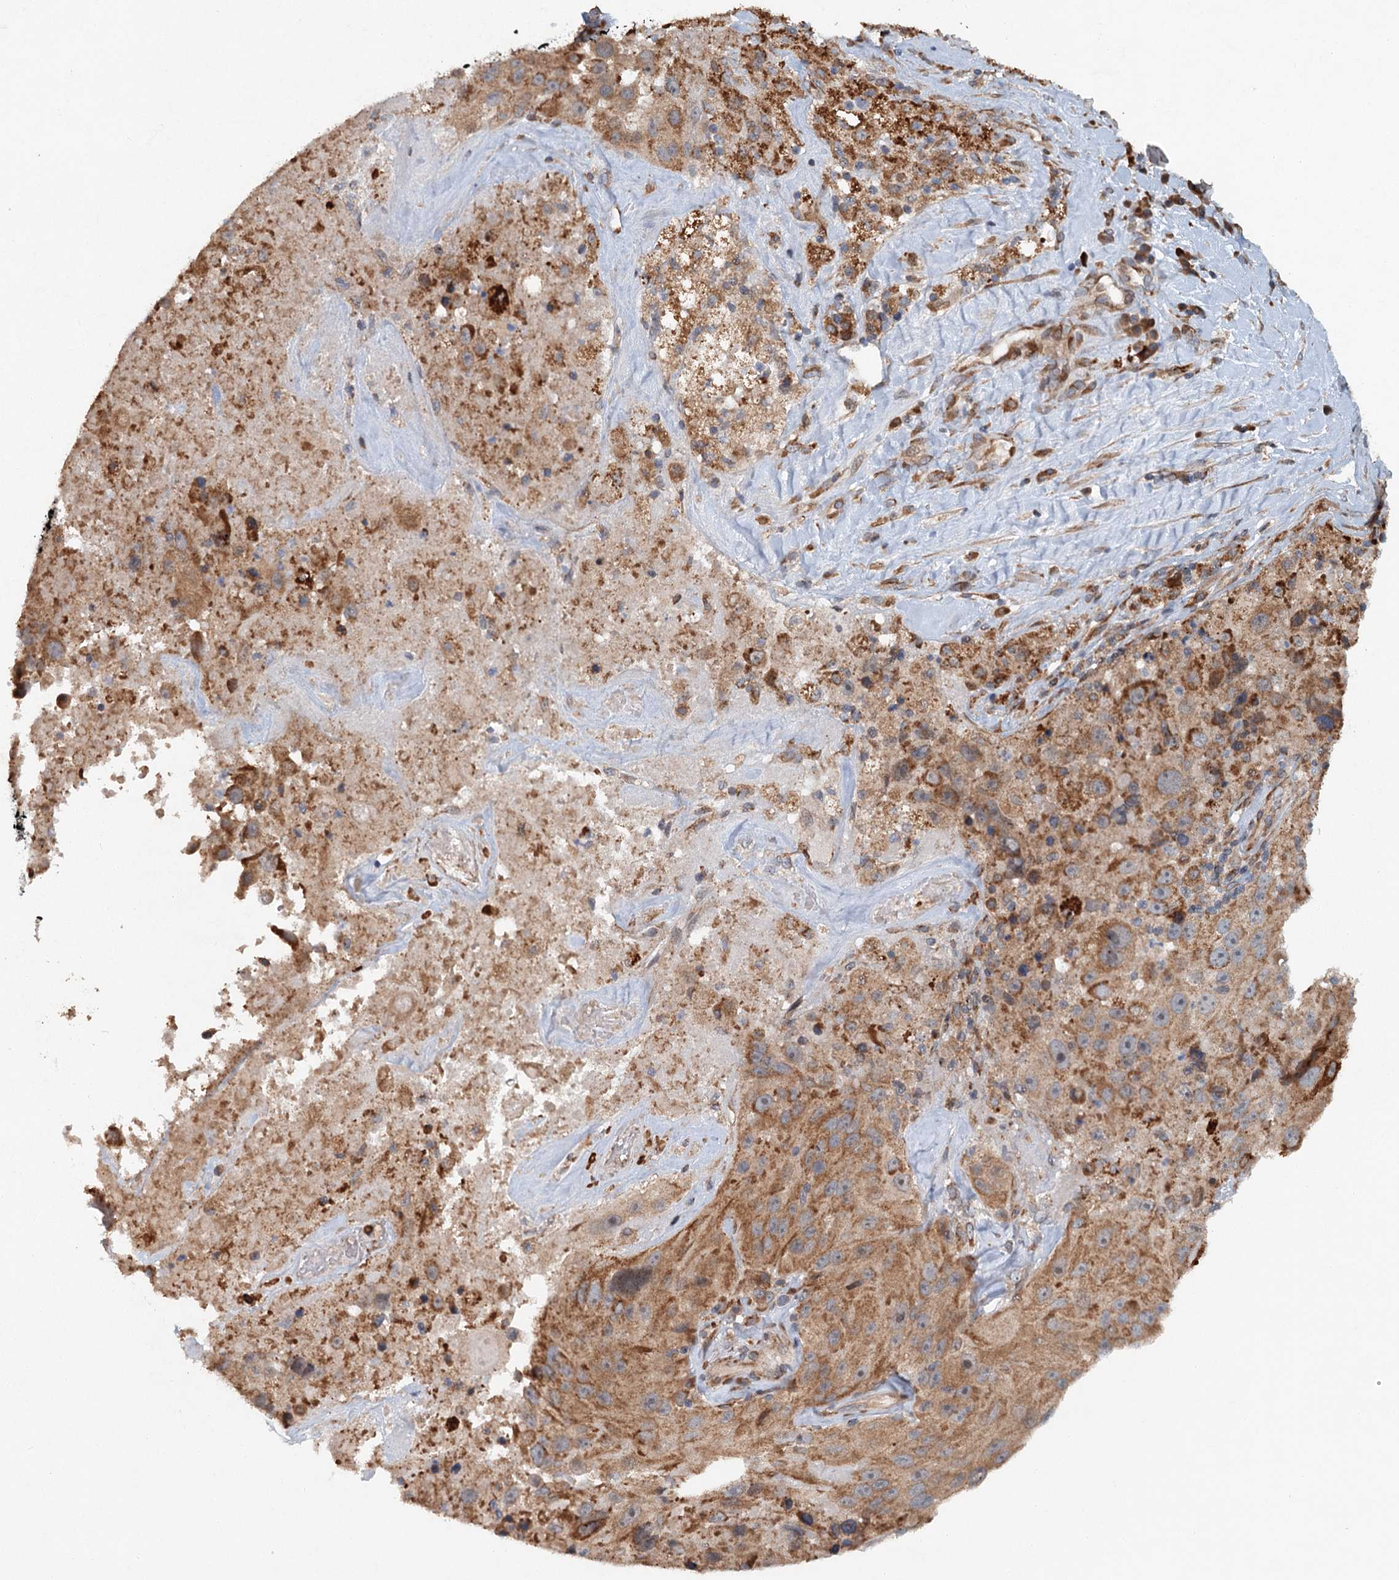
{"staining": {"intensity": "moderate", "quantity": ">75%", "location": "cytoplasmic/membranous"}, "tissue": "melanoma", "cell_type": "Tumor cells", "image_type": "cancer", "snomed": [{"axis": "morphology", "description": "Malignant melanoma, Metastatic site"}, {"axis": "topography", "description": "Lymph node"}], "caption": "This is a micrograph of IHC staining of melanoma, which shows moderate staining in the cytoplasmic/membranous of tumor cells.", "gene": "SRPX2", "patient": {"sex": "male", "age": 62}}